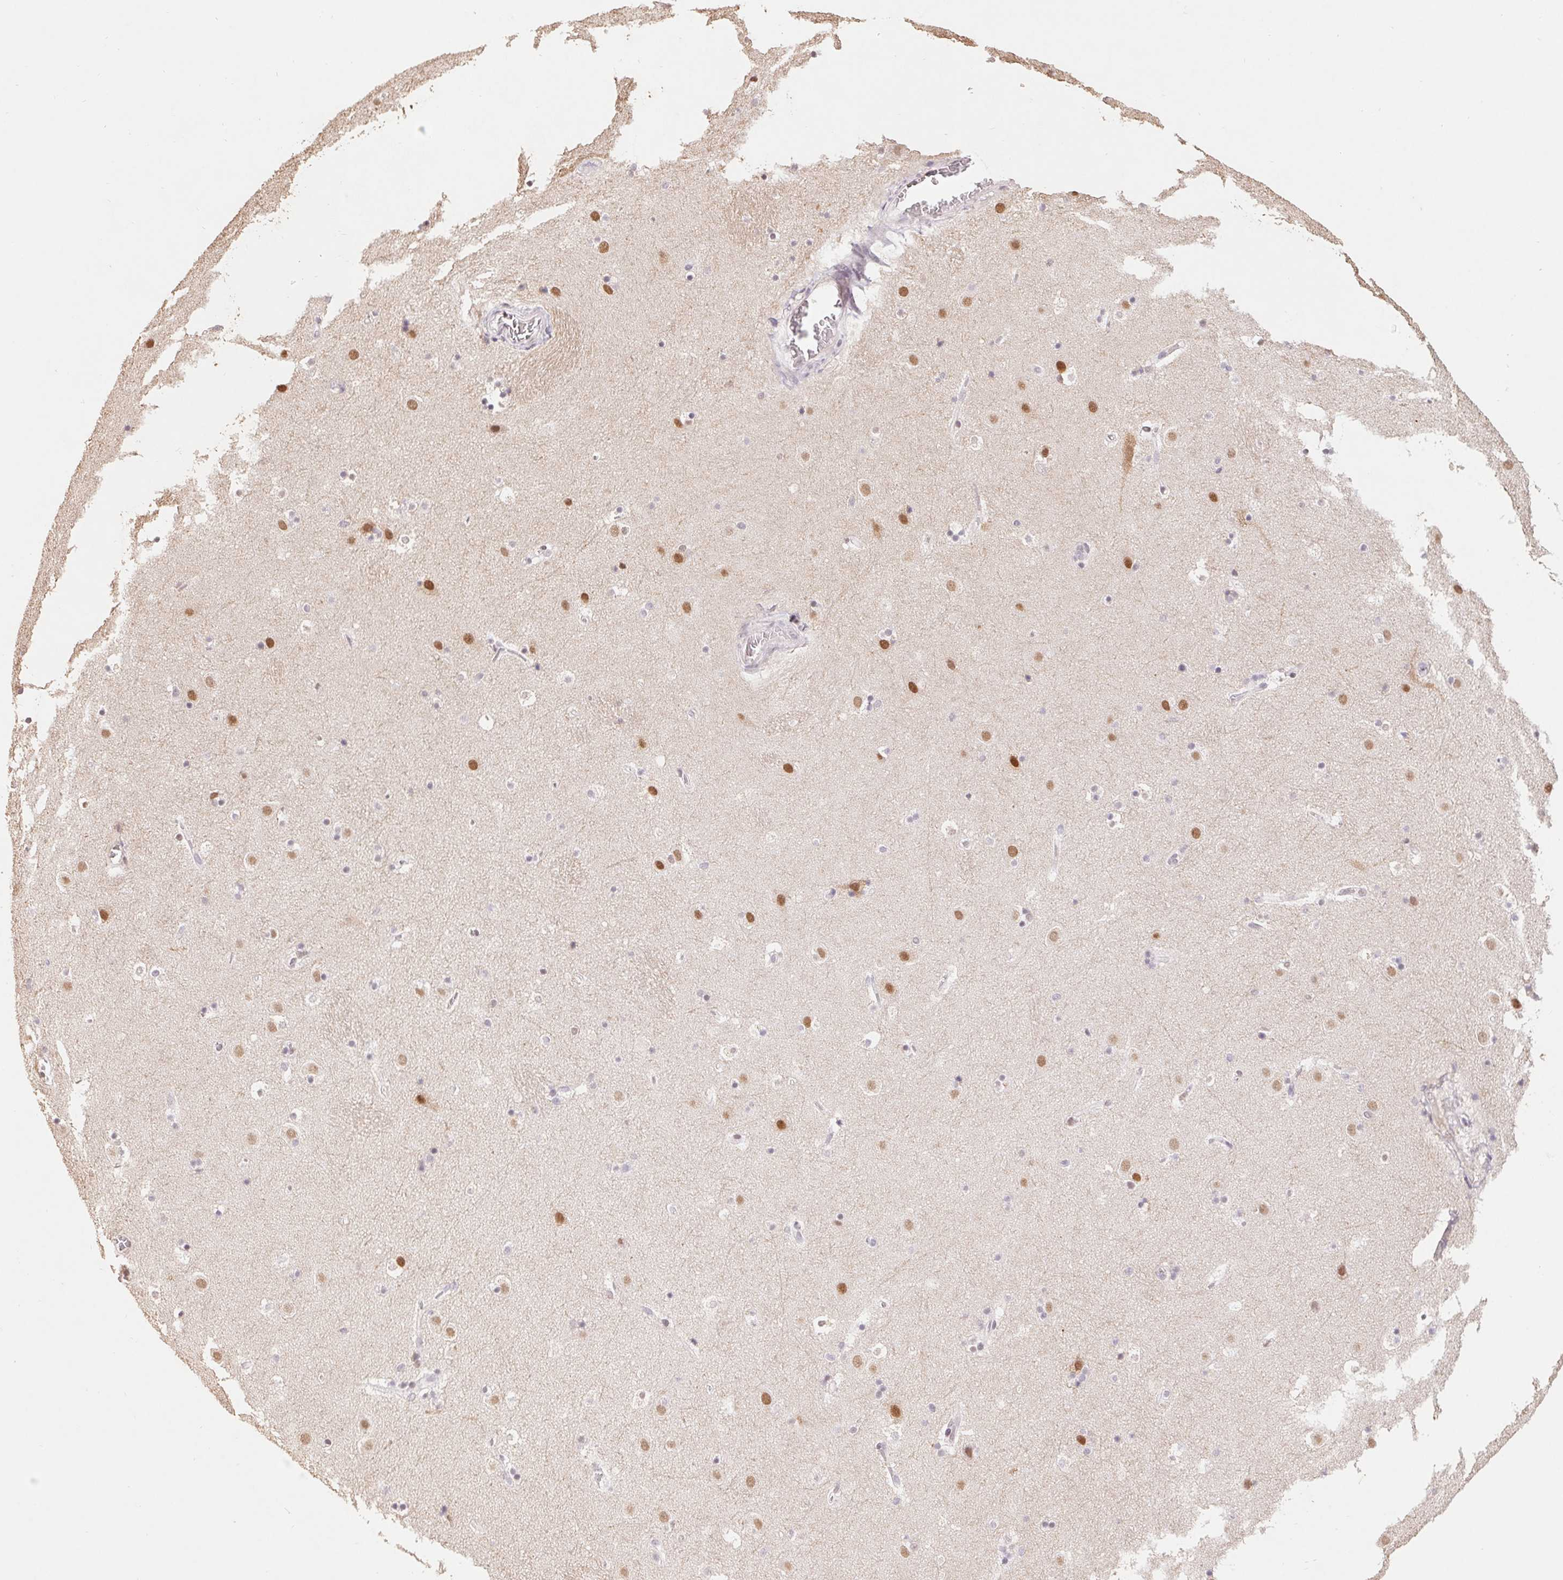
{"staining": {"intensity": "moderate", "quantity": "25%-75%", "location": "nuclear"}, "tissue": "caudate", "cell_type": "Glial cells", "image_type": "normal", "snomed": [{"axis": "morphology", "description": "Normal tissue, NOS"}, {"axis": "topography", "description": "Lateral ventricle wall"}], "caption": "Immunohistochemistry (IHC) (DAB) staining of normal human caudate shows moderate nuclear protein staining in about 25%-75% of glial cells.", "gene": "TRERF1", "patient": {"sex": "male", "age": 37}}